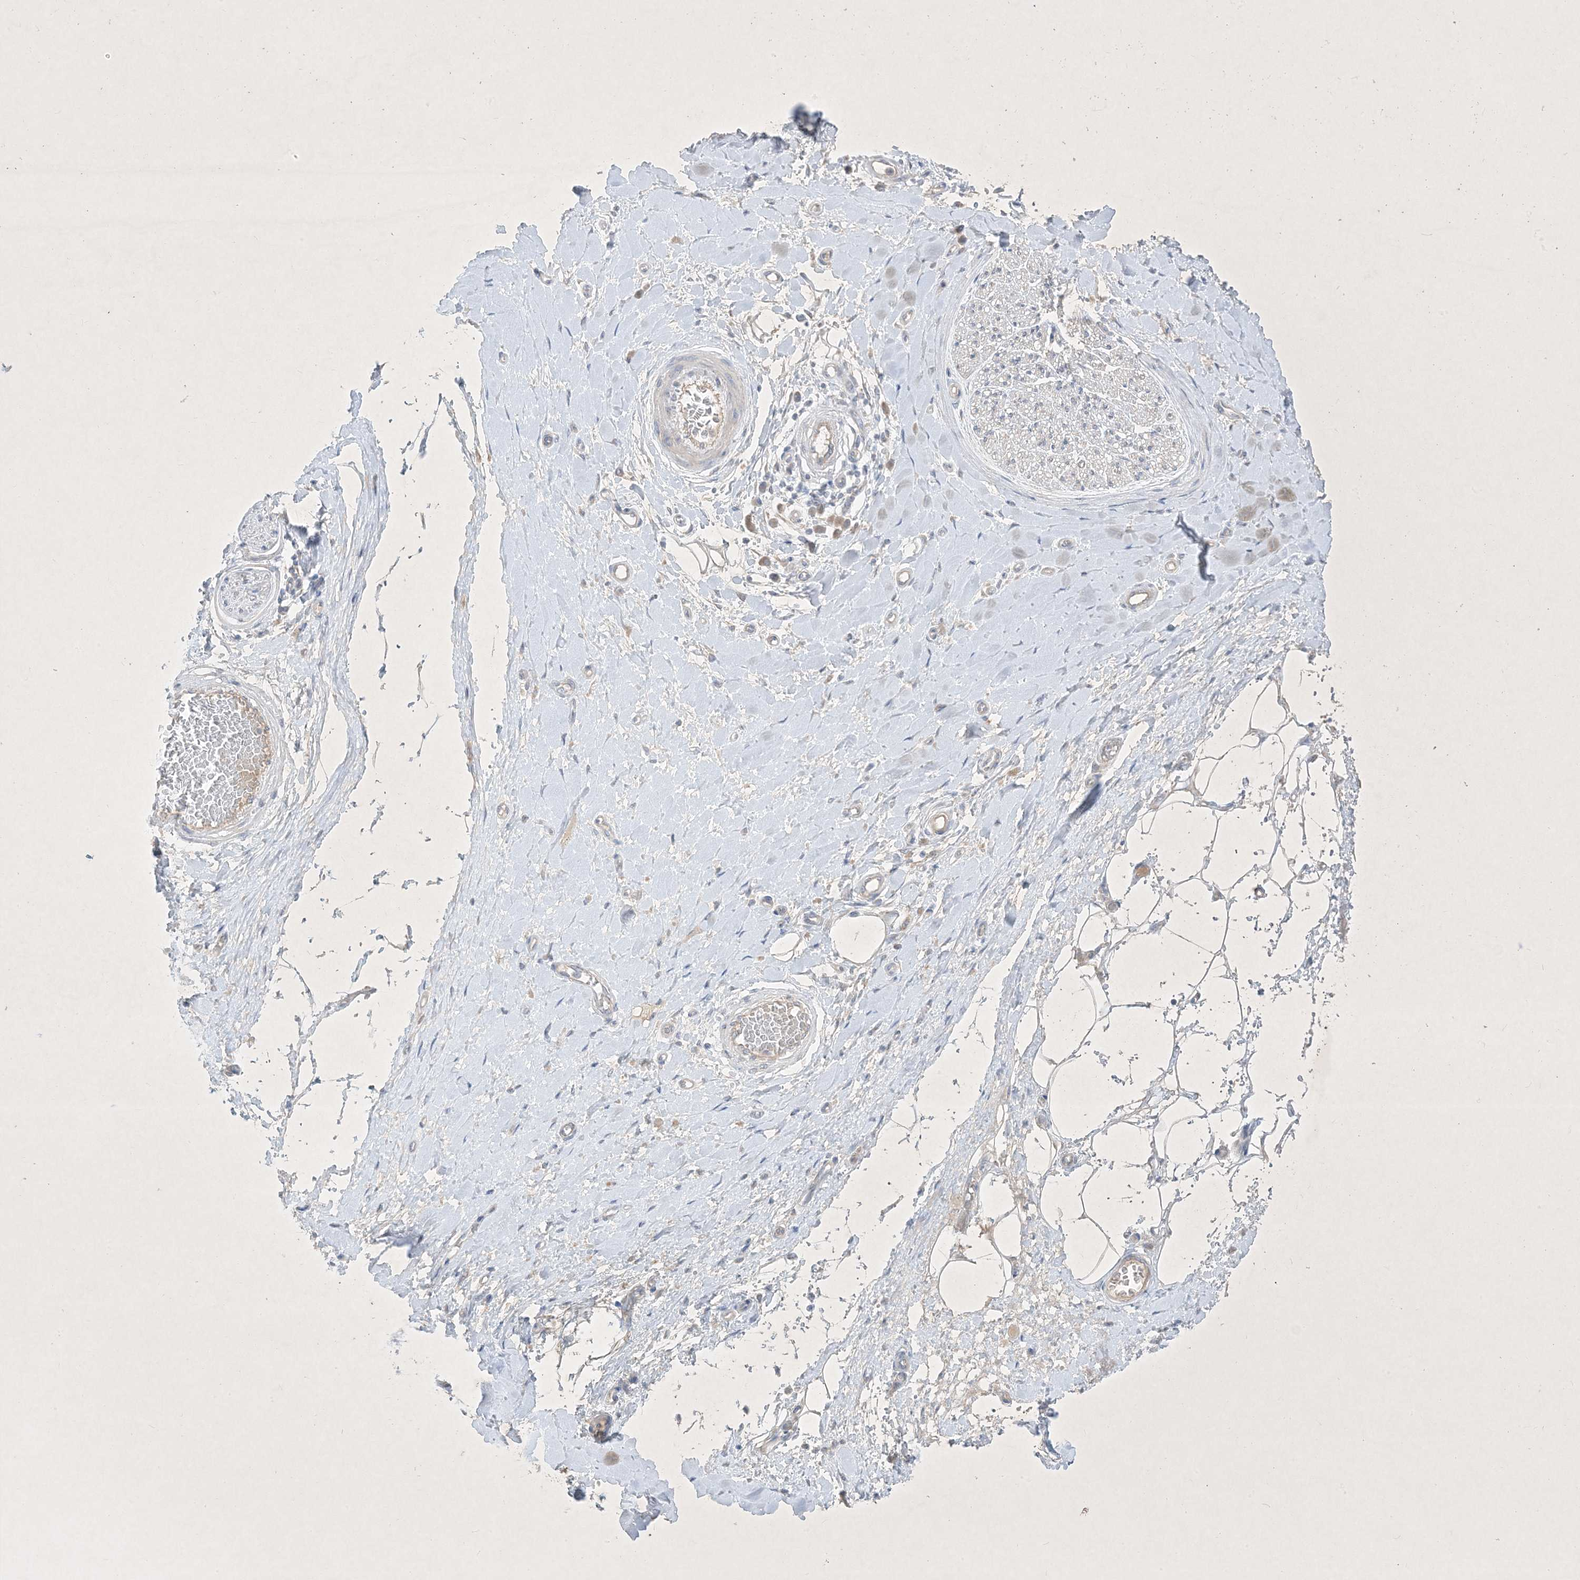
{"staining": {"intensity": "negative", "quantity": "none", "location": "none"}, "tissue": "adipose tissue", "cell_type": "Adipocytes", "image_type": "normal", "snomed": [{"axis": "morphology", "description": "Normal tissue, NOS"}, {"axis": "morphology", "description": "Adenocarcinoma, NOS"}, {"axis": "topography", "description": "Esophagus"}, {"axis": "topography", "description": "Stomach, upper"}, {"axis": "topography", "description": "Peripheral nerve tissue"}], "caption": "Immunohistochemistry (IHC) histopathology image of unremarkable human adipose tissue stained for a protein (brown), which displays no expression in adipocytes. (Brightfield microscopy of DAB (3,3'-diaminobenzidine) IHC at high magnification).", "gene": "PLEKHA3", "patient": {"sex": "male", "age": 62}}